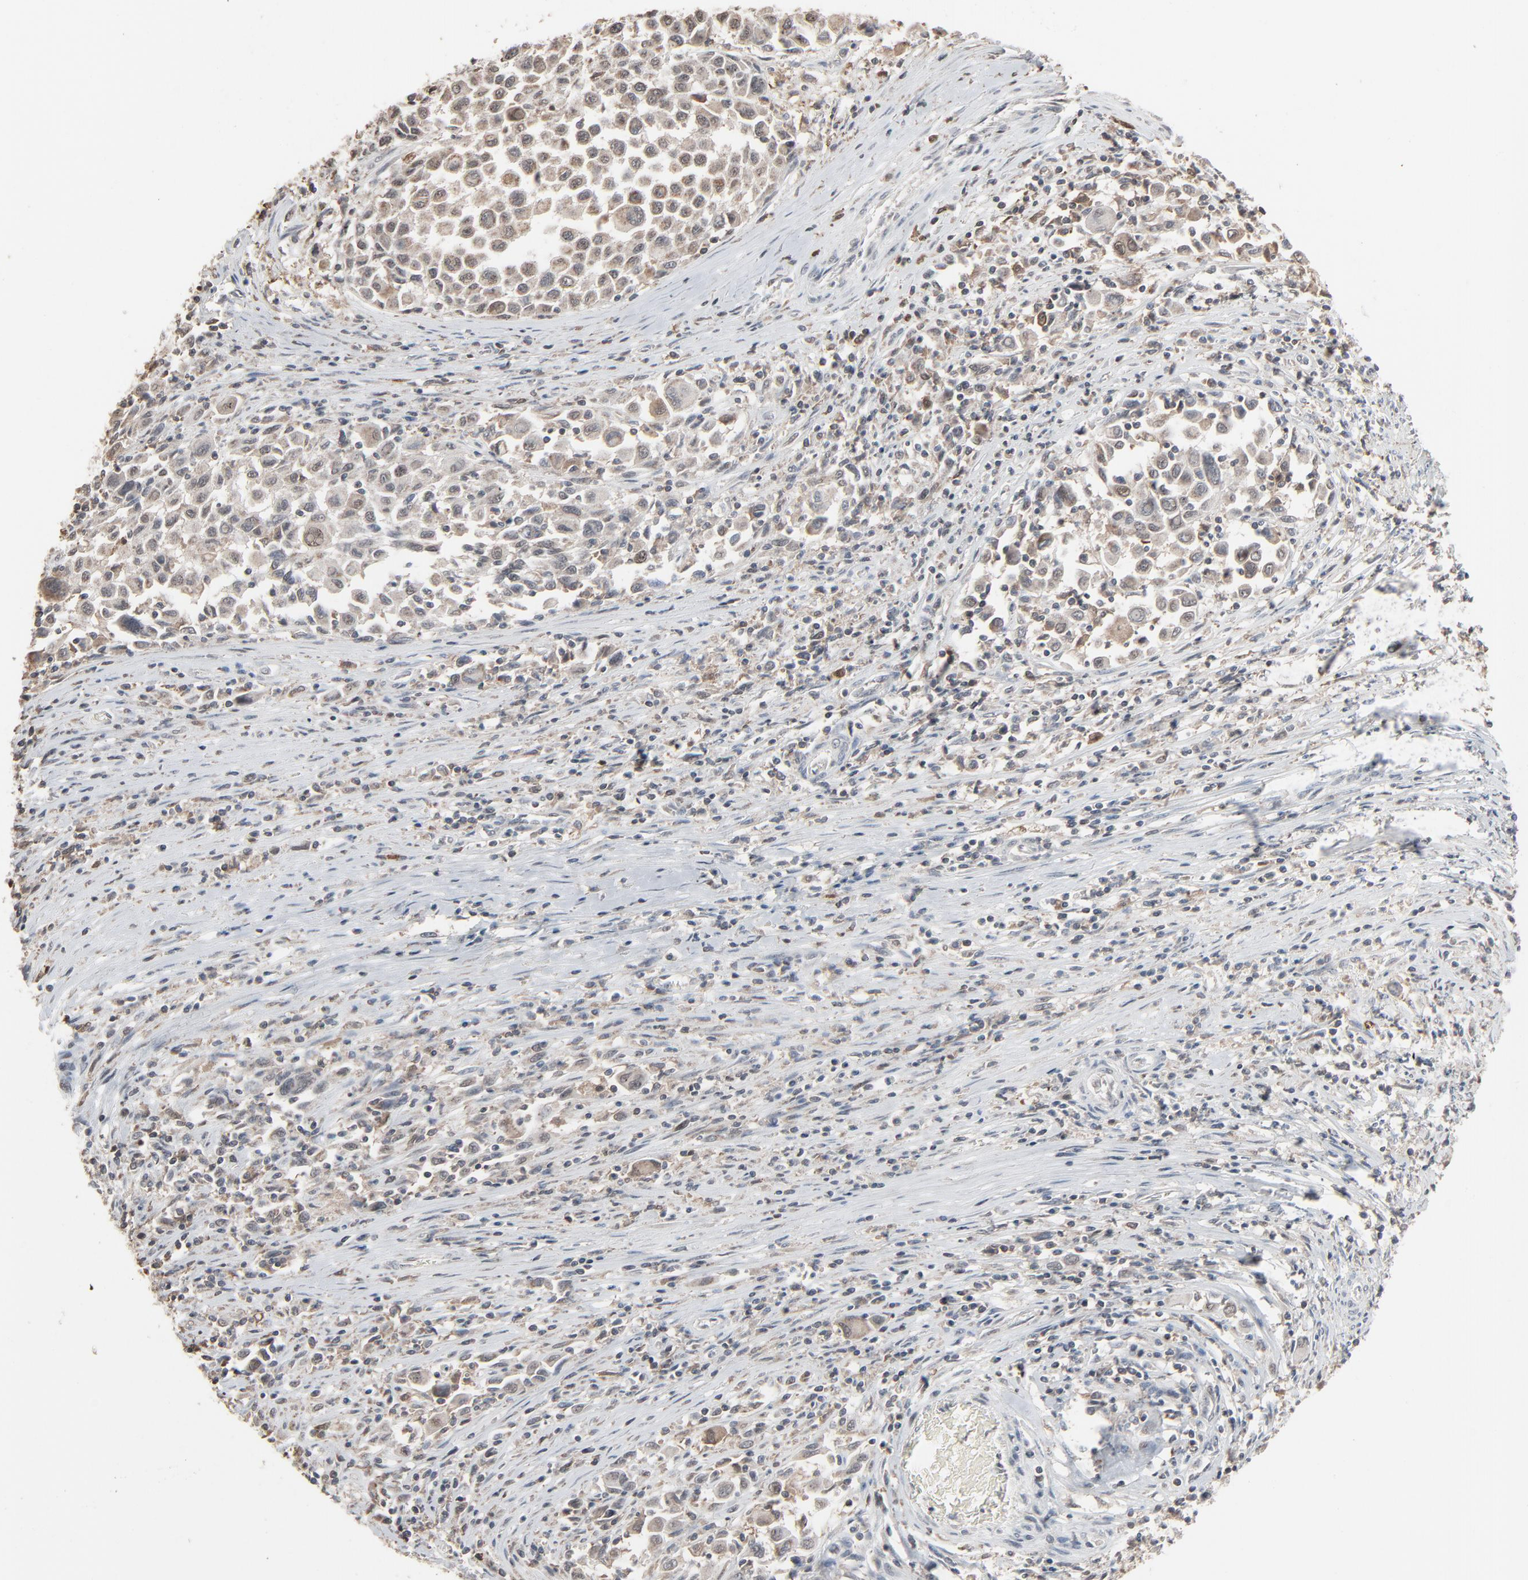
{"staining": {"intensity": "weak", "quantity": ">75%", "location": "cytoplasmic/membranous"}, "tissue": "melanoma", "cell_type": "Tumor cells", "image_type": "cancer", "snomed": [{"axis": "morphology", "description": "Malignant melanoma, Metastatic site"}, {"axis": "topography", "description": "Lymph node"}], "caption": "There is low levels of weak cytoplasmic/membranous expression in tumor cells of melanoma, as demonstrated by immunohistochemical staining (brown color).", "gene": "DOCK8", "patient": {"sex": "male", "age": 61}}